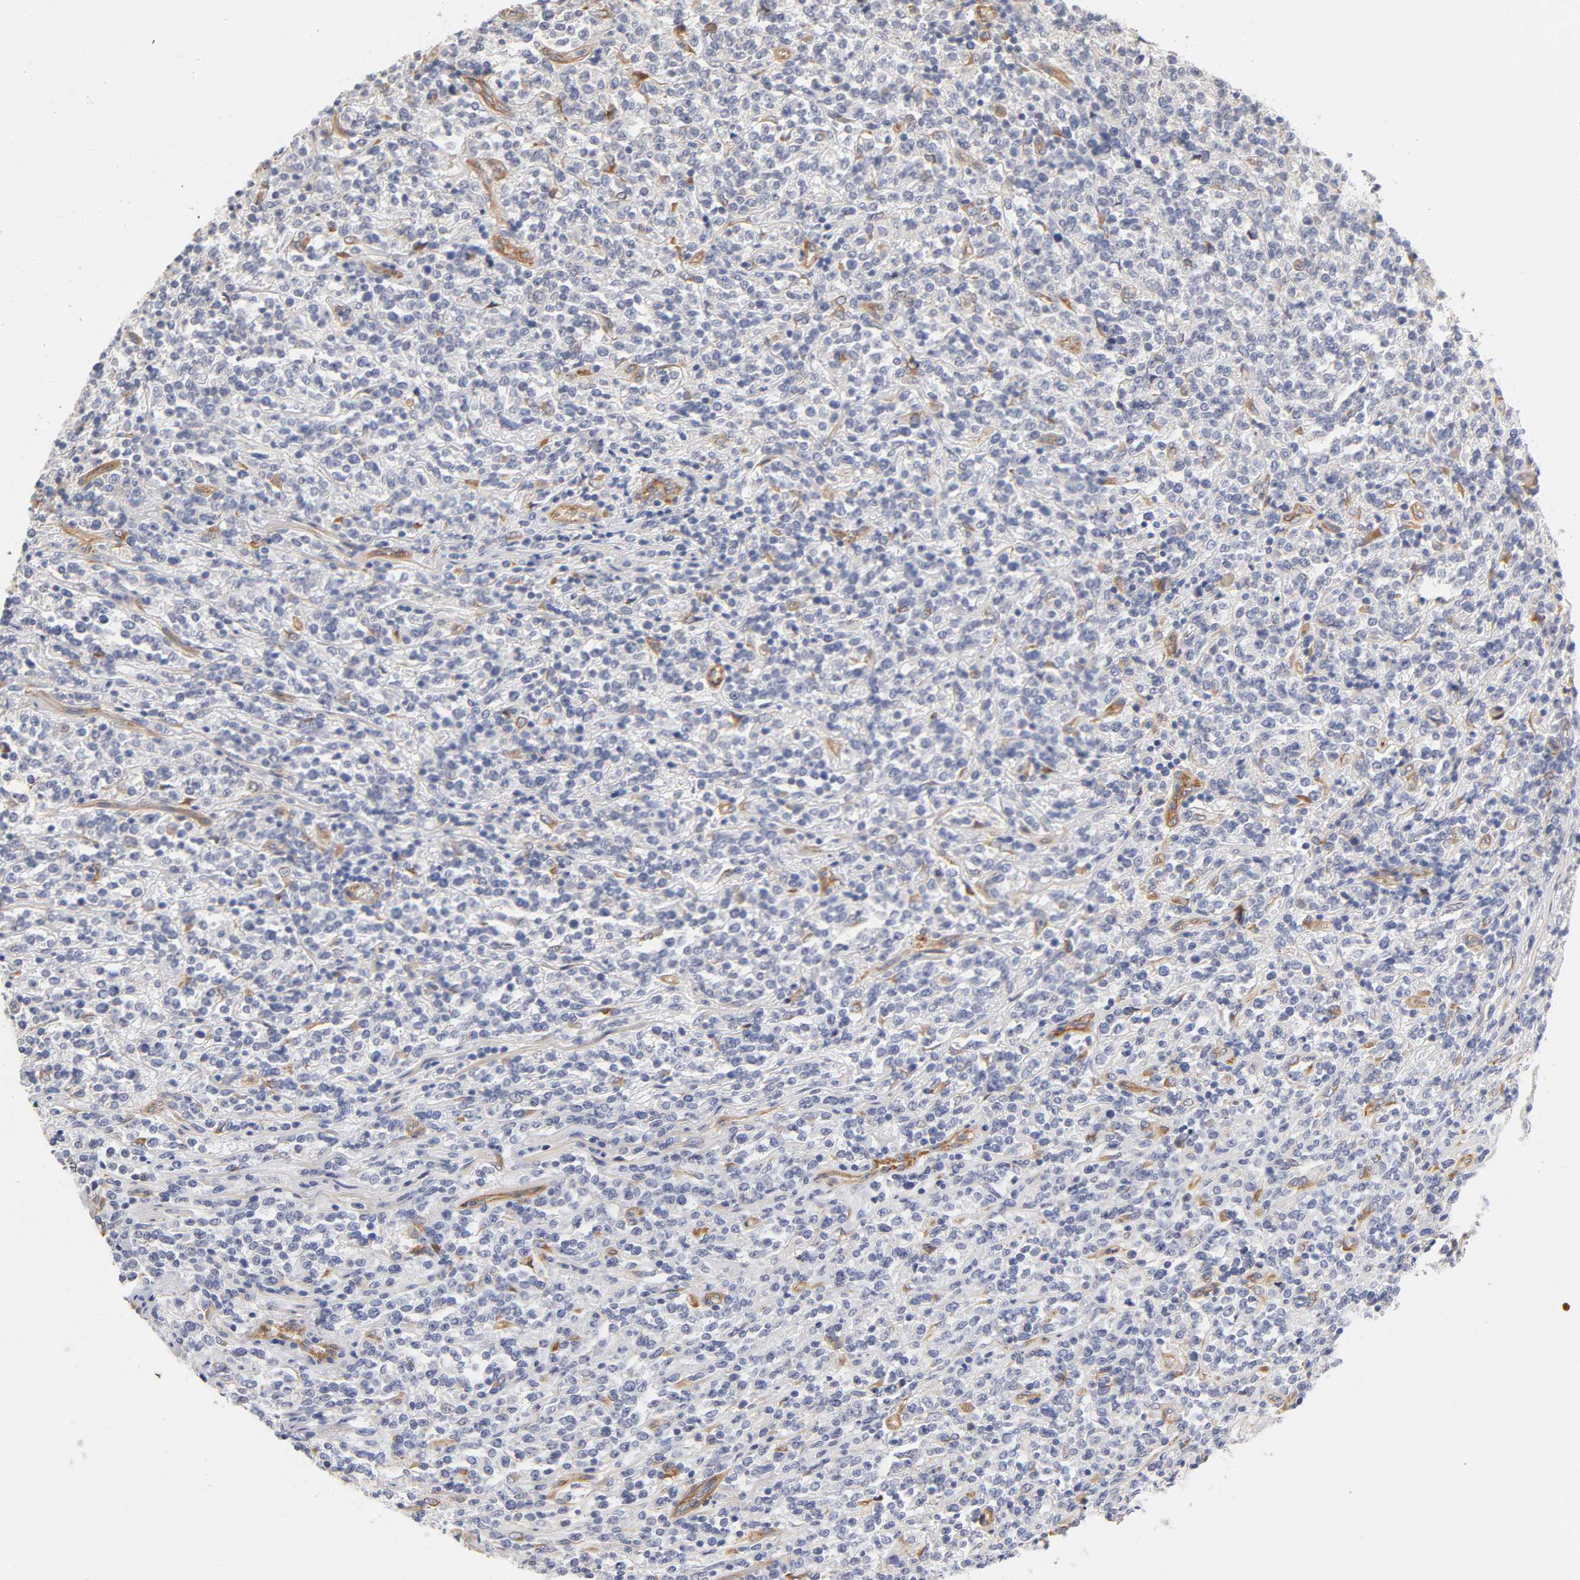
{"staining": {"intensity": "negative", "quantity": "none", "location": "none"}, "tissue": "lymphoma", "cell_type": "Tumor cells", "image_type": "cancer", "snomed": [{"axis": "morphology", "description": "Malignant lymphoma, non-Hodgkin's type, High grade"}, {"axis": "topography", "description": "Soft tissue"}], "caption": "High power microscopy photomicrograph of an IHC histopathology image of lymphoma, revealing no significant expression in tumor cells.", "gene": "LAMB1", "patient": {"sex": "male", "age": 18}}